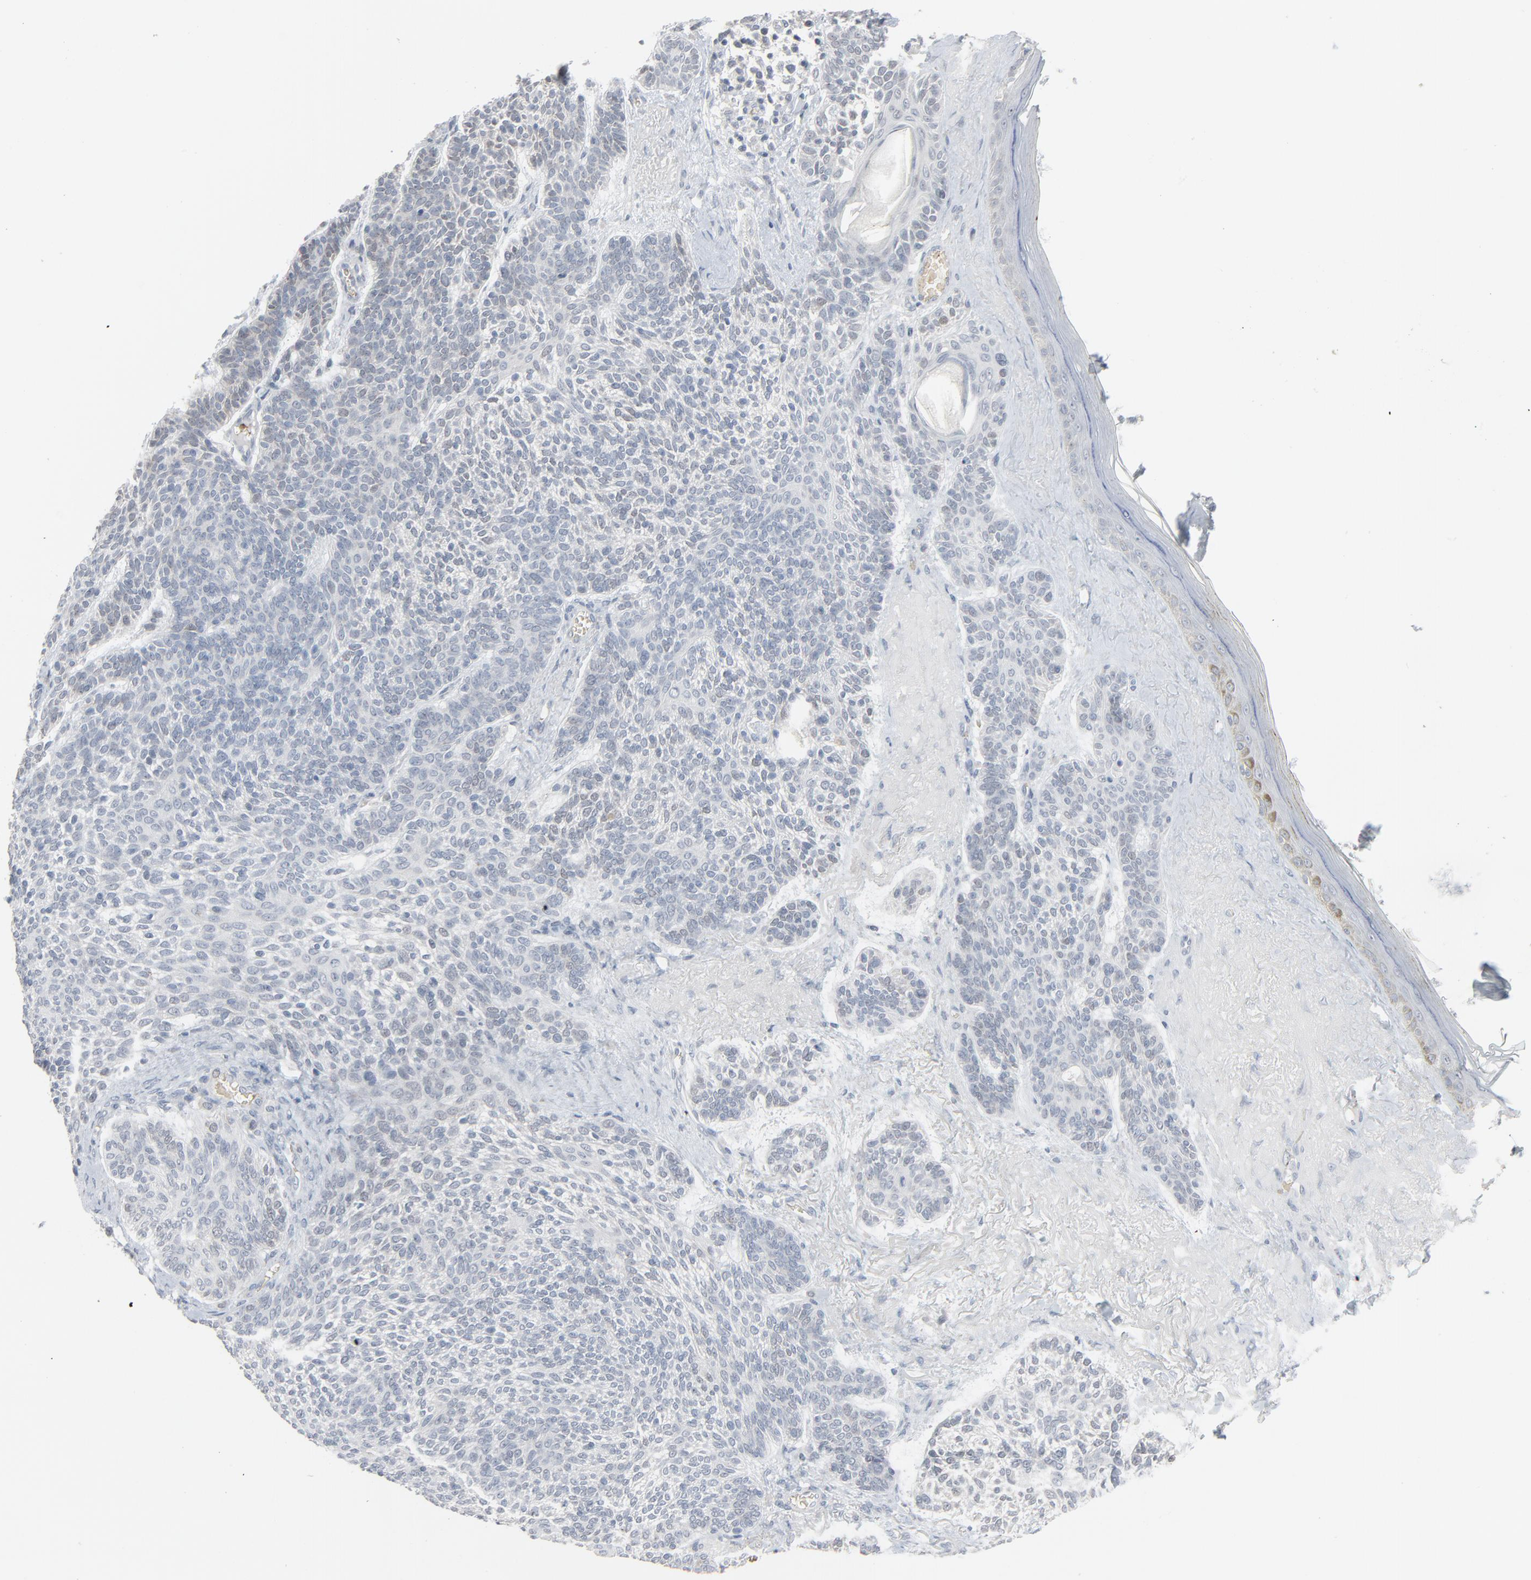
{"staining": {"intensity": "negative", "quantity": "none", "location": "none"}, "tissue": "skin cancer", "cell_type": "Tumor cells", "image_type": "cancer", "snomed": [{"axis": "morphology", "description": "Normal tissue, NOS"}, {"axis": "morphology", "description": "Basal cell carcinoma"}, {"axis": "topography", "description": "Skin"}], "caption": "Basal cell carcinoma (skin) was stained to show a protein in brown. There is no significant positivity in tumor cells.", "gene": "SAGE1", "patient": {"sex": "female", "age": 70}}